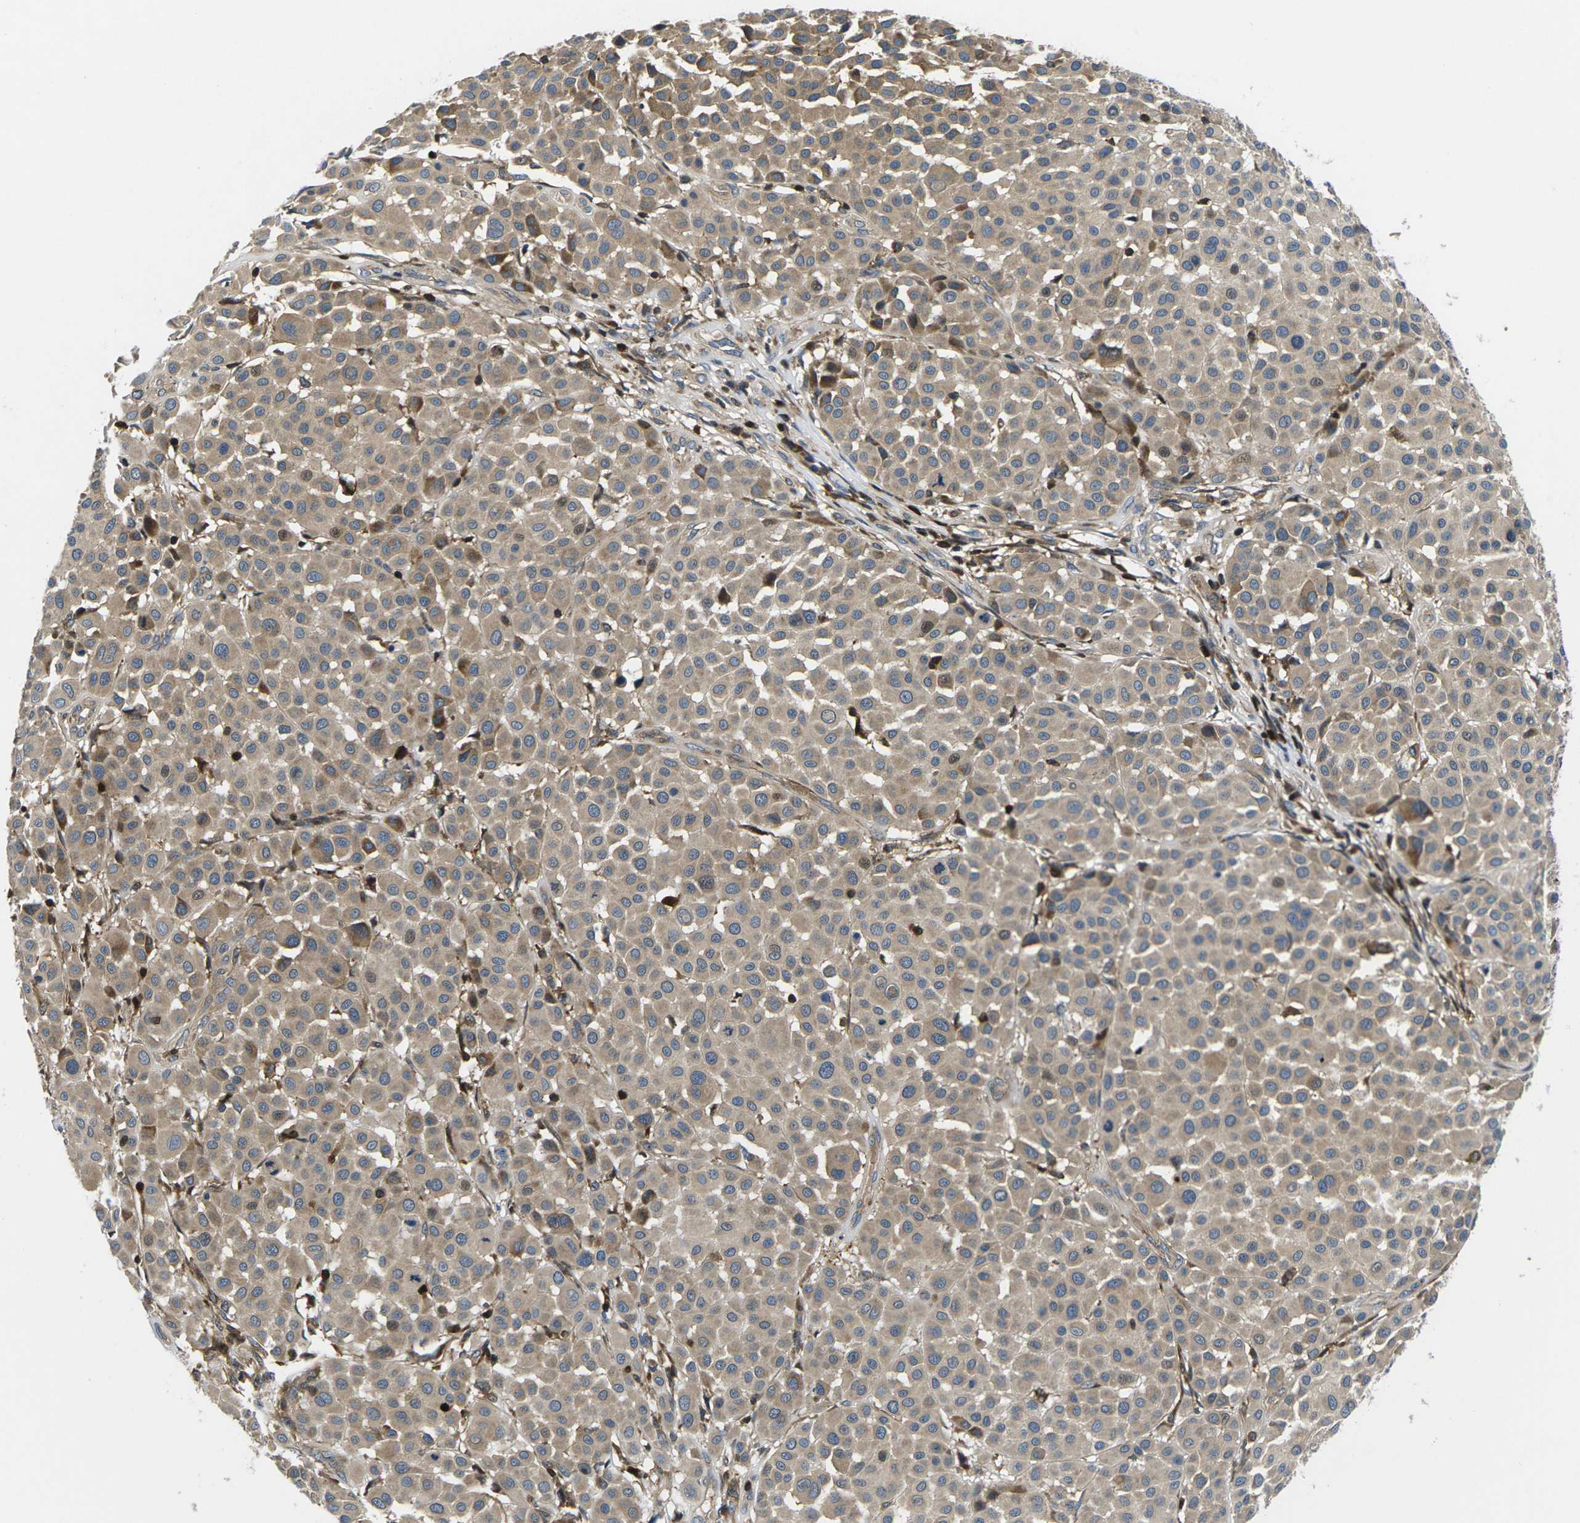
{"staining": {"intensity": "weak", "quantity": ">75%", "location": "cytoplasmic/membranous"}, "tissue": "melanoma", "cell_type": "Tumor cells", "image_type": "cancer", "snomed": [{"axis": "morphology", "description": "Malignant melanoma, Metastatic site"}, {"axis": "topography", "description": "Soft tissue"}], "caption": "Protein analysis of melanoma tissue demonstrates weak cytoplasmic/membranous staining in about >75% of tumor cells.", "gene": "PLCE1", "patient": {"sex": "male", "age": 41}}